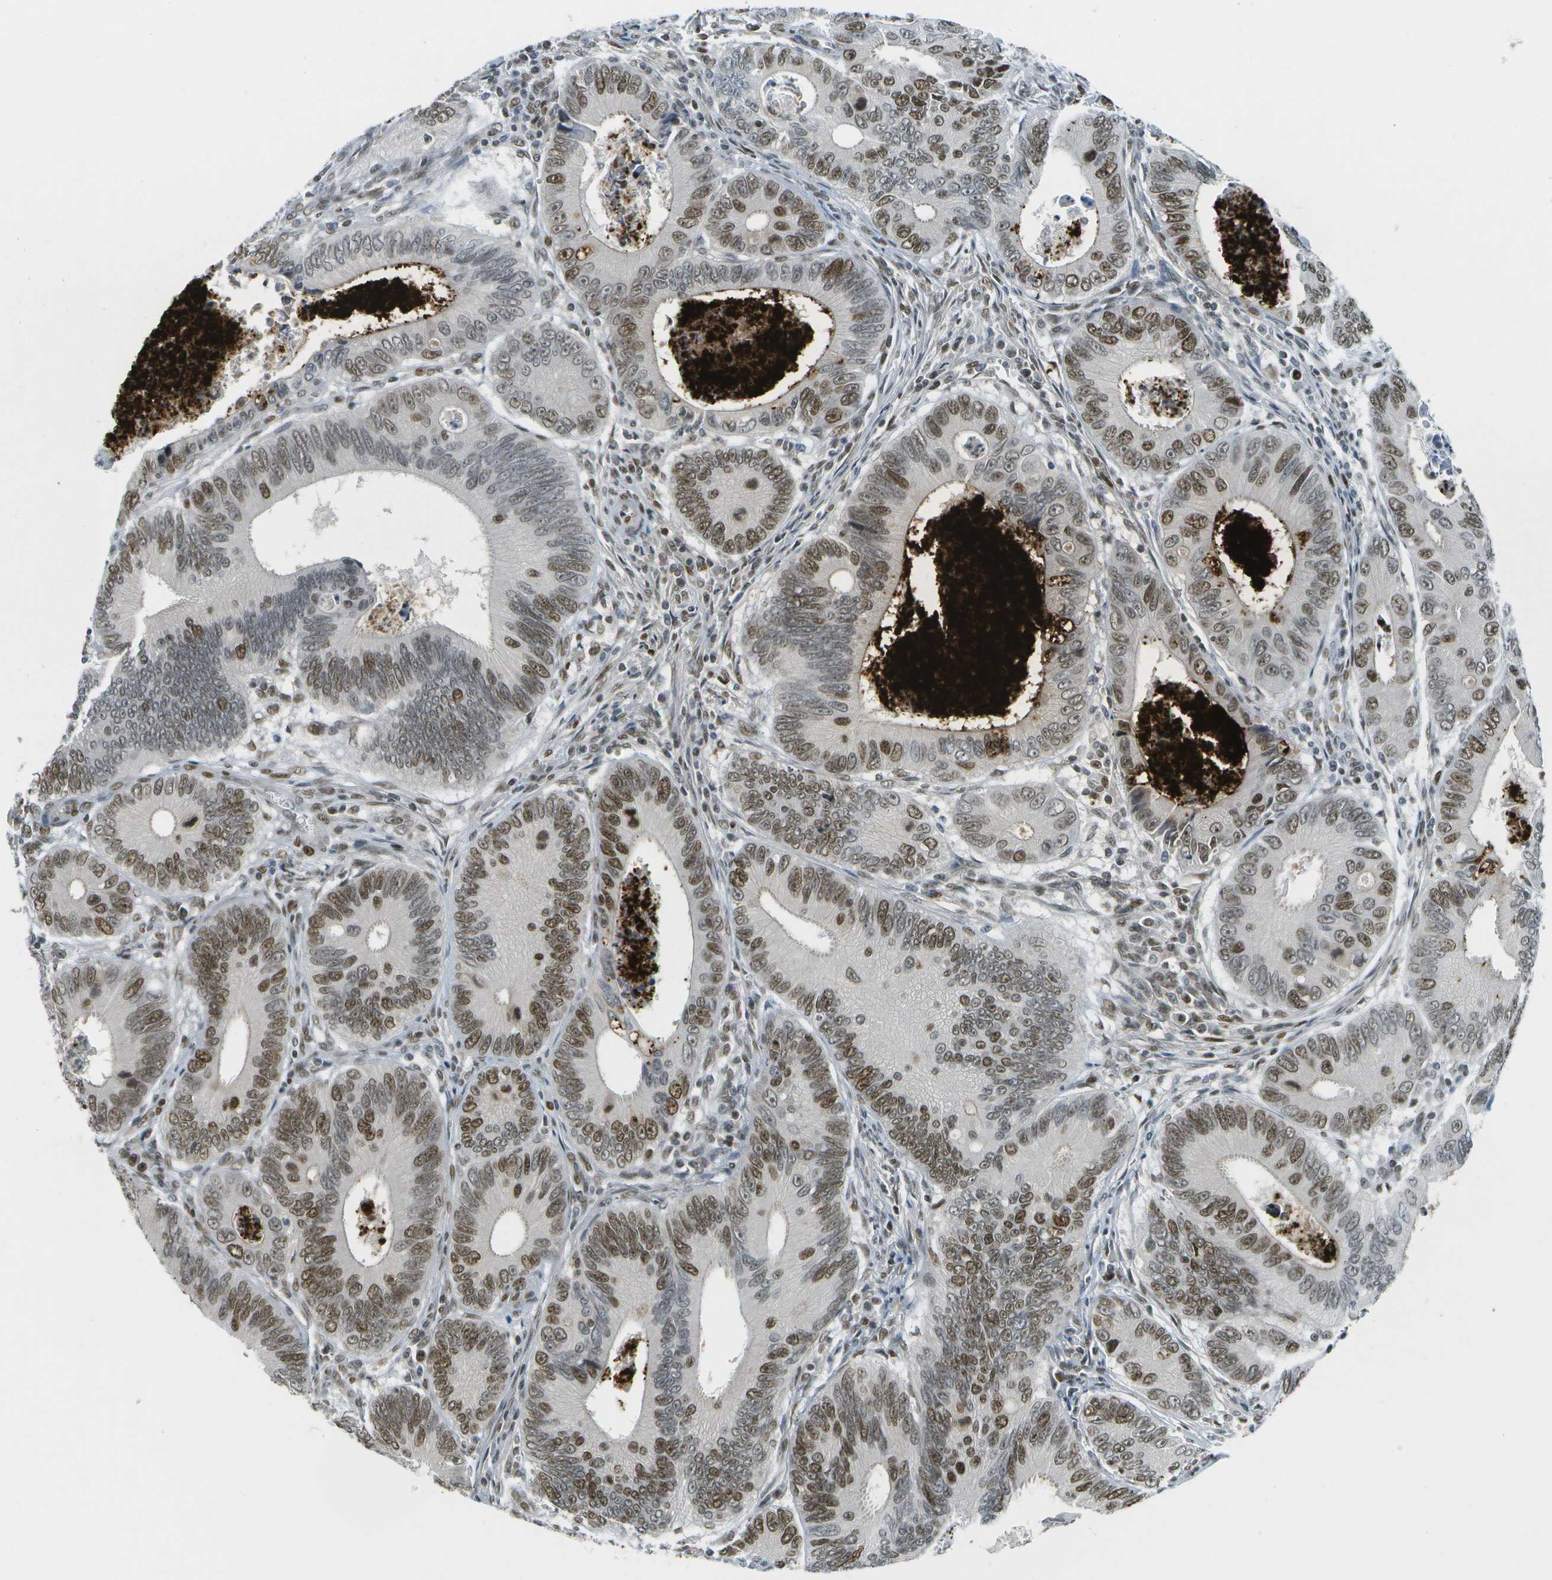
{"staining": {"intensity": "moderate", "quantity": ">75%", "location": "nuclear"}, "tissue": "colorectal cancer", "cell_type": "Tumor cells", "image_type": "cancer", "snomed": [{"axis": "morphology", "description": "Inflammation, NOS"}, {"axis": "morphology", "description": "Adenocarcinoma, NOS"}, {"axis": "topography", "description": "Colon"}], "caption": "Tumor cells demonstrate medium levels of moderate nuclear expression in approximately >75% of cells in human colorectal adenocarcinoma.", "gene": "CBX5", "patient": {"sex": "male", "age": 72}}